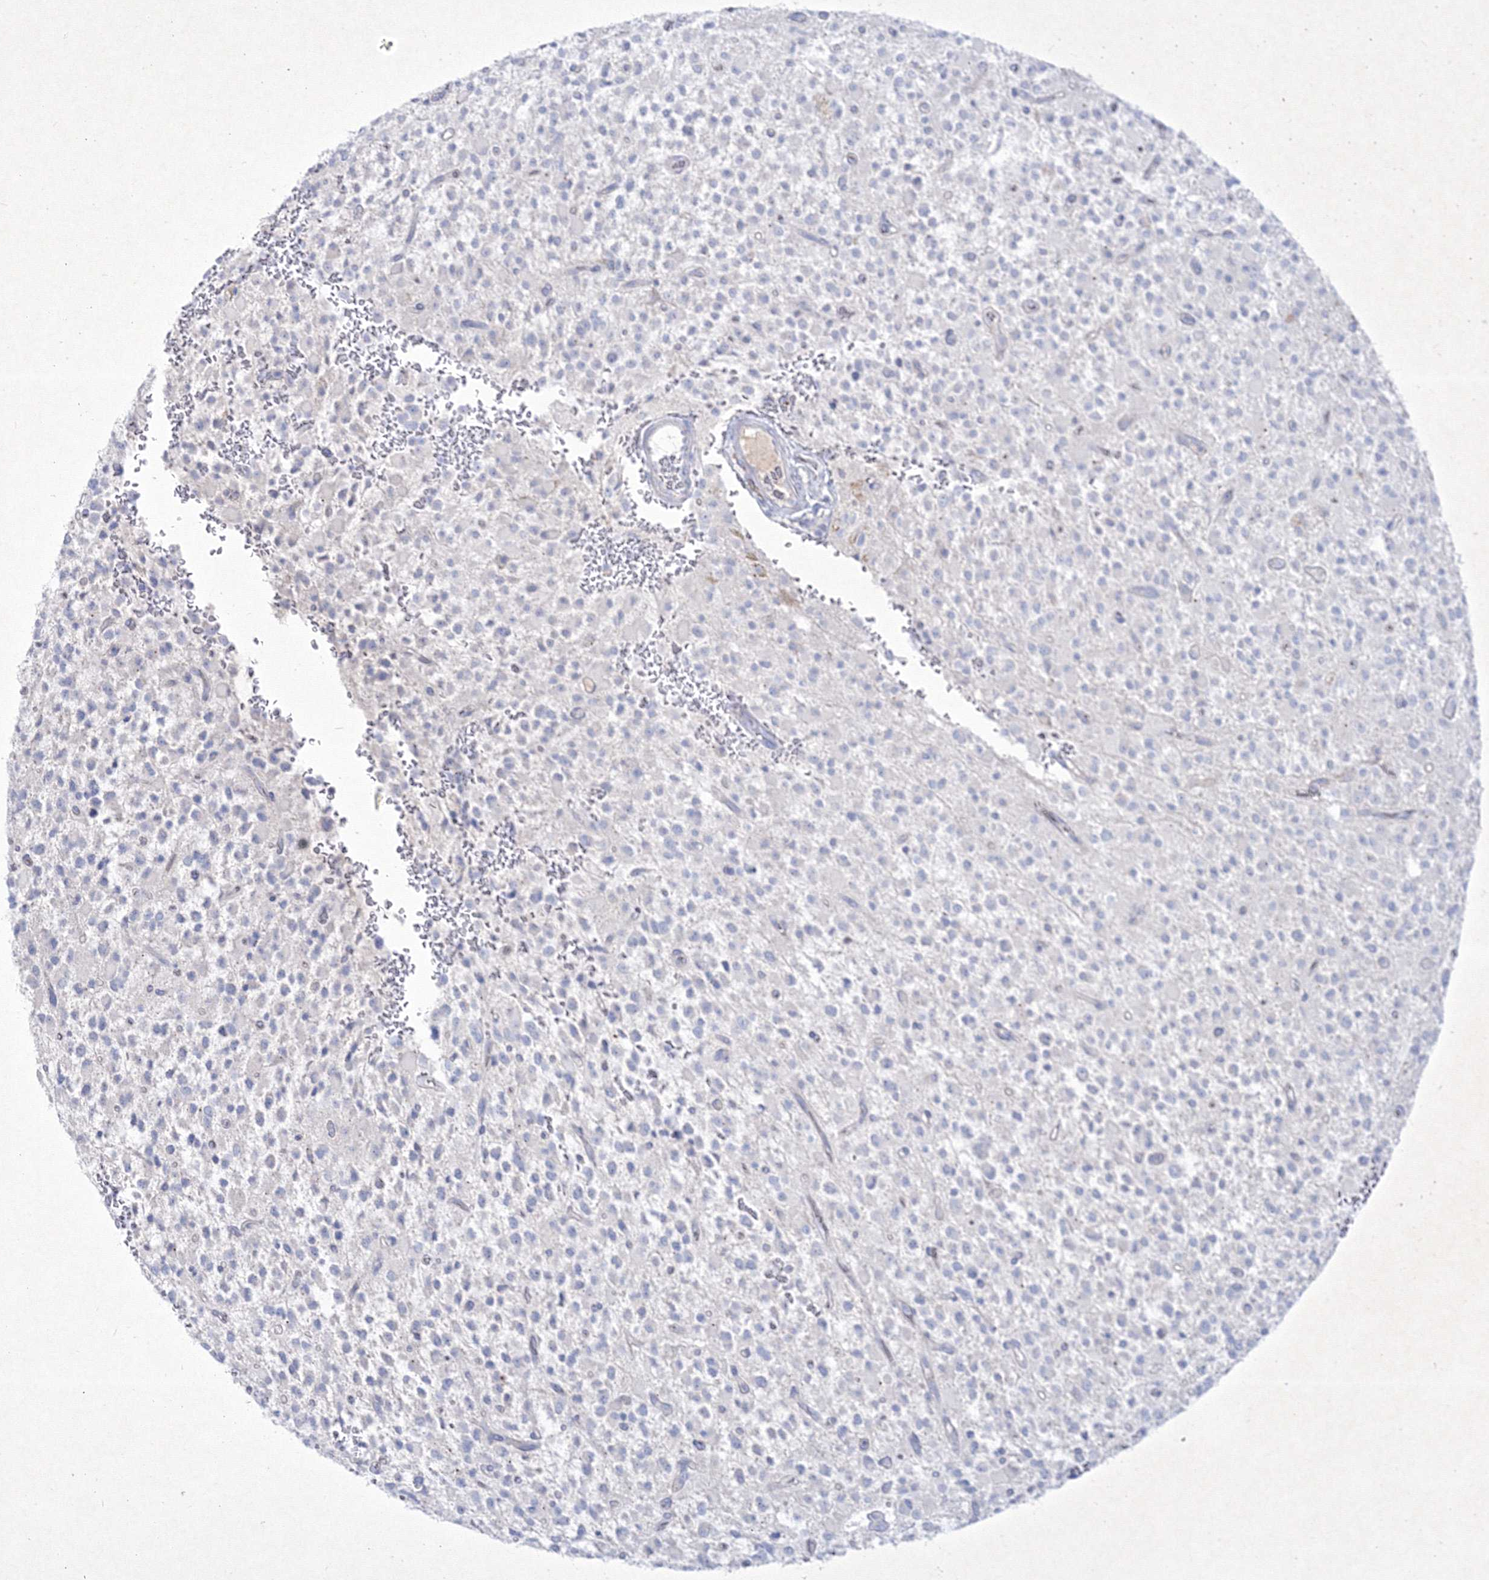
{"staining": {"intensity": "negative", "quantity": "none", "location": "none"}, "tissue": "glioma", "cell_type": "Tumor cells", "image_type": "cancer", "snomed": [{"axis": "morphology", "description": "Glioma, malignant, High grade"}, {"axis": "topography", "description": "Brain"}], "caption": "Immunohistochemistry photomicrograph of neoplastic tissue: glioma stained with DAB (3,3'-diaminobenzidine) demonstrates no significant protein expression in tumor cells. (DAB (3,3'-diaminobenzidine) immunohistochemistry, high magnification).", "gene": "TMEM139", "patient": {"sex": "male", "age": 34}}